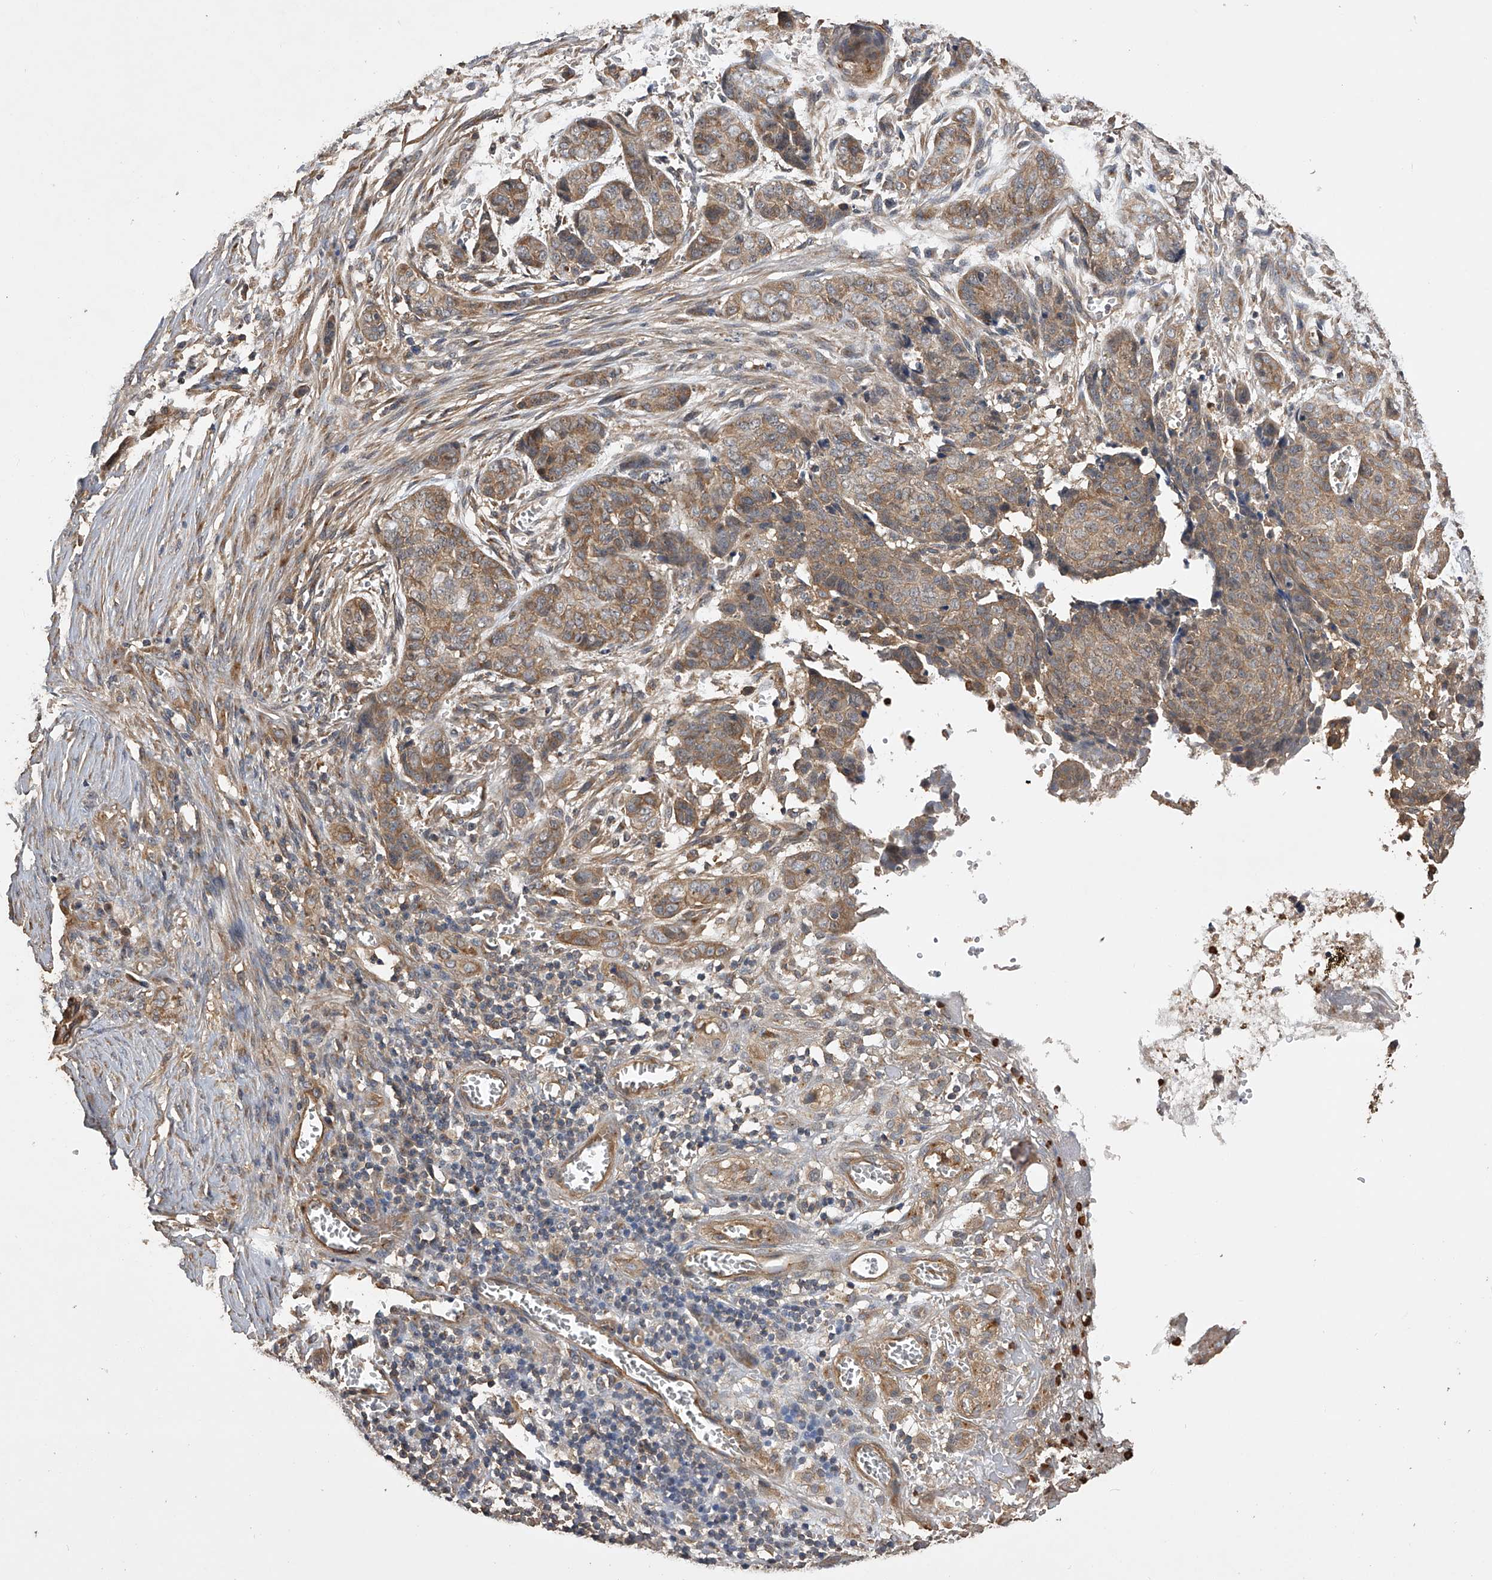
{"staining": {"intensity": "moderate", "quantity": "25%-75%", "location": "cytoplasmic/membranous"}, "tissue": "skin cancer", "cell_type": "Tumor cells", "image_type": "cancer", "snomed": [{"axis": "morphology", "description": "Basal cell carcinoma"}, {"axis": "topography", "description": "Skin"}], "caption": "A brown stain highlights moderate cytoplasmic/membranous positivity of a protein in human skin basal cell carcinoma tumor cells.", "gene": "PTPRA", "patient": {"sex": "female", "age": 64}}